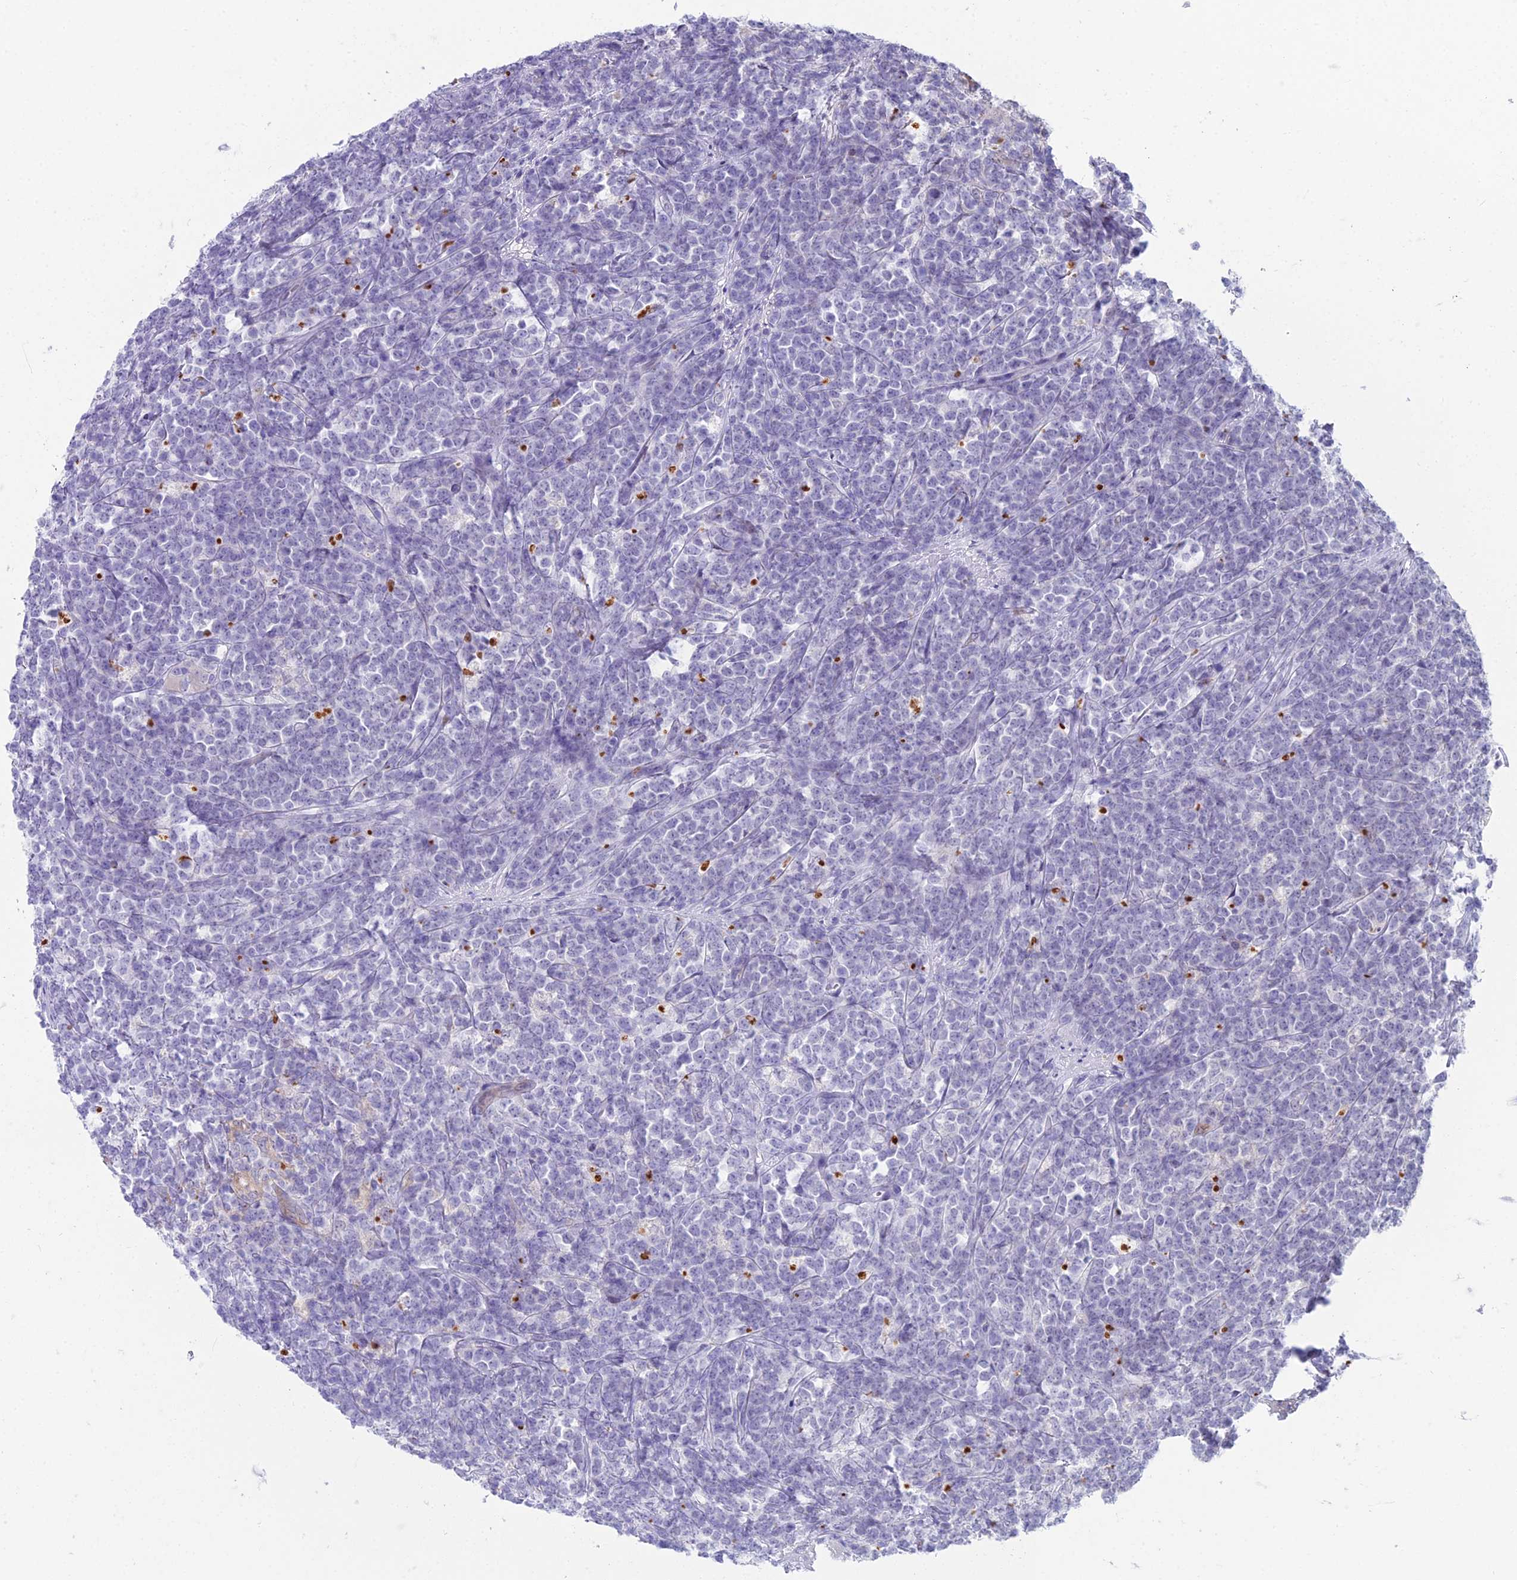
{"staining": {"intensity": "negative", "quantity": "none", "location": "none"}, "tissue": "lymphoma", "cell_type": "Tumor cells", "image_type": "cancer", "snomed": [{"axis": "morphology", "description": "Malignant lymphoma, non-Hodgkin's type, High grade"}, {"axis": "topography", "description": "Small intestine"}], "caption": "DAB (3,3'-diaminobenzidine) immunohistochemical staining of human malignant lymphoma, non-Hodgkin's type (high-grade) displays no significant positivity in tumor cells.", "gene": "CC2D2A", "patient": {"sex": "male", "age": 8}}